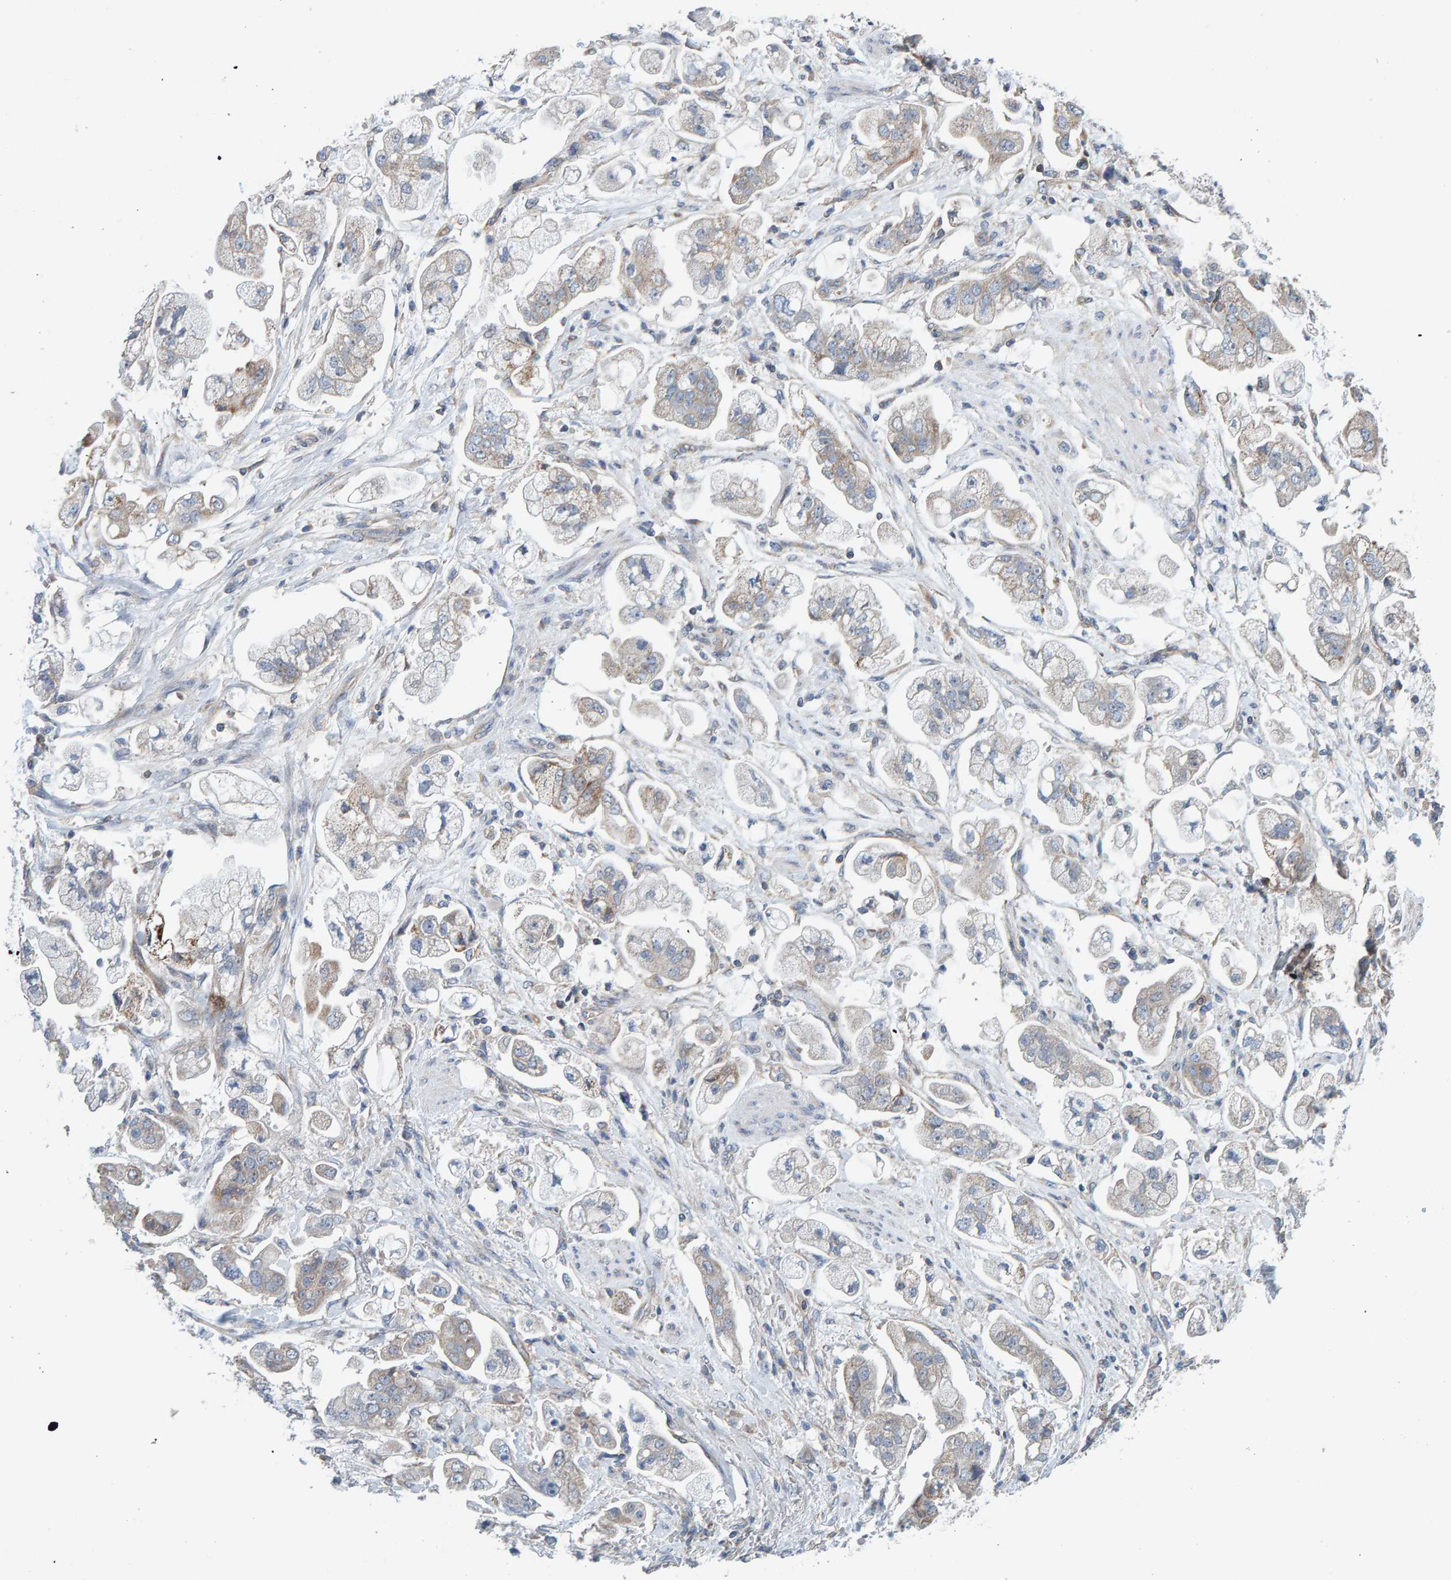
{"staining": {"intensity": "moderate", "quantity": "<25%", "location": "cytoplasmic/membranous"}, "tissue": "stomach cancer", "cell_type": "Tumor cells", "image_type": "cancer", "snomed": [{"axis": "morphology", "description": "Adenocarcinoma, NOS"}, {"axis": "topography", "description": "Stomach"}], "caption": "Human stomach cancer (adenocarcinoma) stained with a protein marker demonstrates moderate staining in tumor cells.", "gene": "RGP1", "patient": {"sex": "male", "age": 62}}